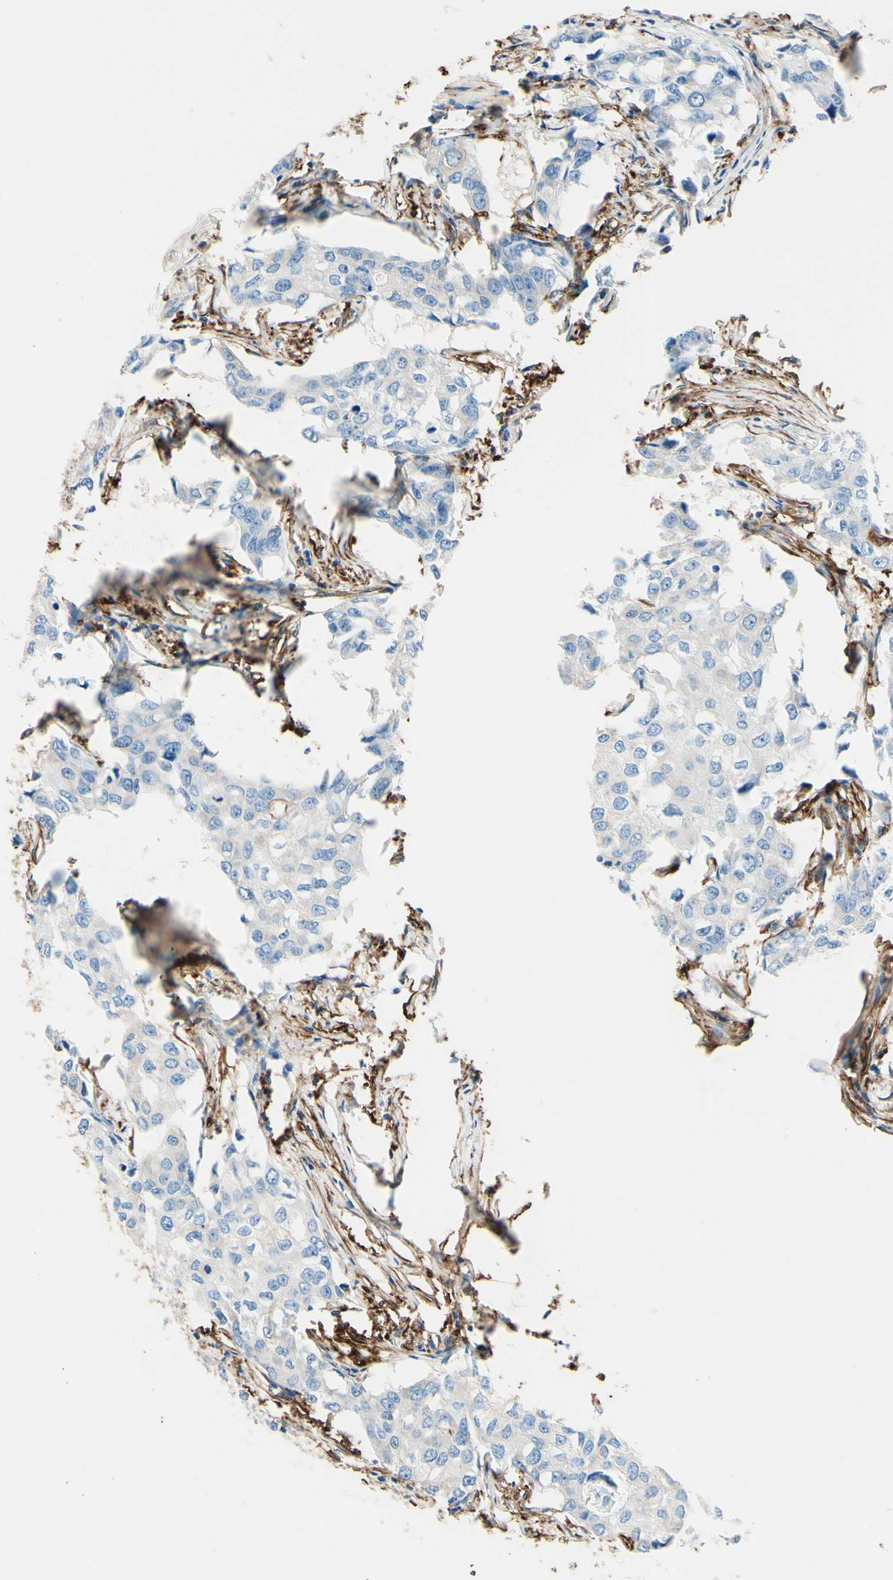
{"staining": {"intensity": "negative", "quantity": "none", "location": "none"}, "tissue": "breast cancer", "cell_type": "Tumor cells", "image_type": "cancer", "snomed": [{"axis": "morphology", "description": "Duct carcinoma"}, {"axis": "topography", "description": "Breast"}], "caption": "High power microscopy image of an IHC photomicrograph of breast cancer, revealing no significant expression in tumor cells.", "gene": "DPYSL3", "patient": {"sex": "female", "age": 27}}